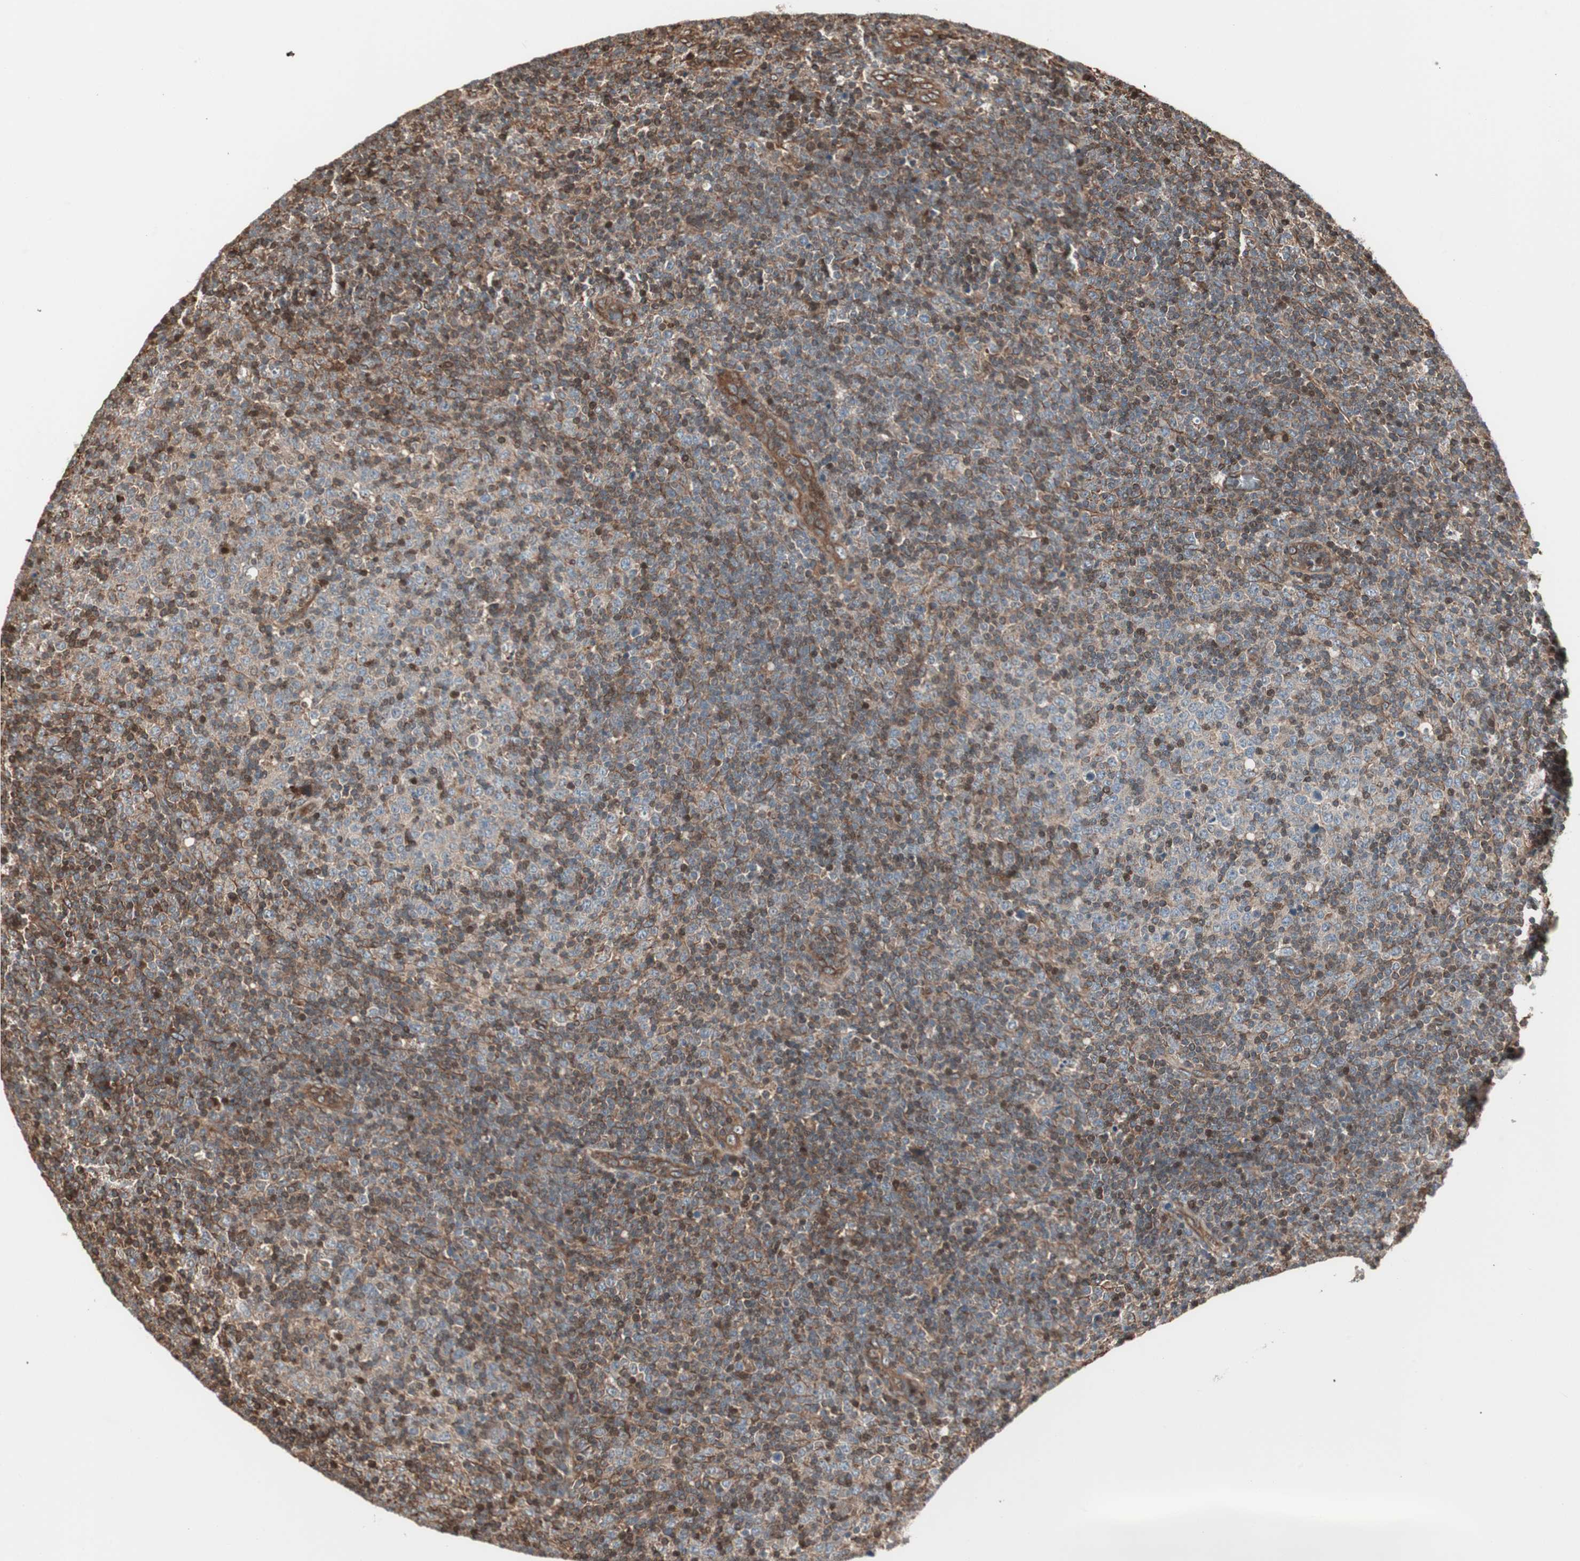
{"staining": {"intensity": "negative", "quantity": "none", "location": "none"}, "tissue": "lymphoma", "cell_type": "Tumor cells", "image_type": "cancer", "snomed": [{"axis": "morphology", "description": "Malignant lymphoma, non-Hodgkin's type, Low grade"}, {"axis": "topography", "description": "Lymph node"}], "caption": "There is no significant staining in tumor cells of lymphoma.", "gene": "MAD2L2", "patient": {"sex": "male", "age": 70}}